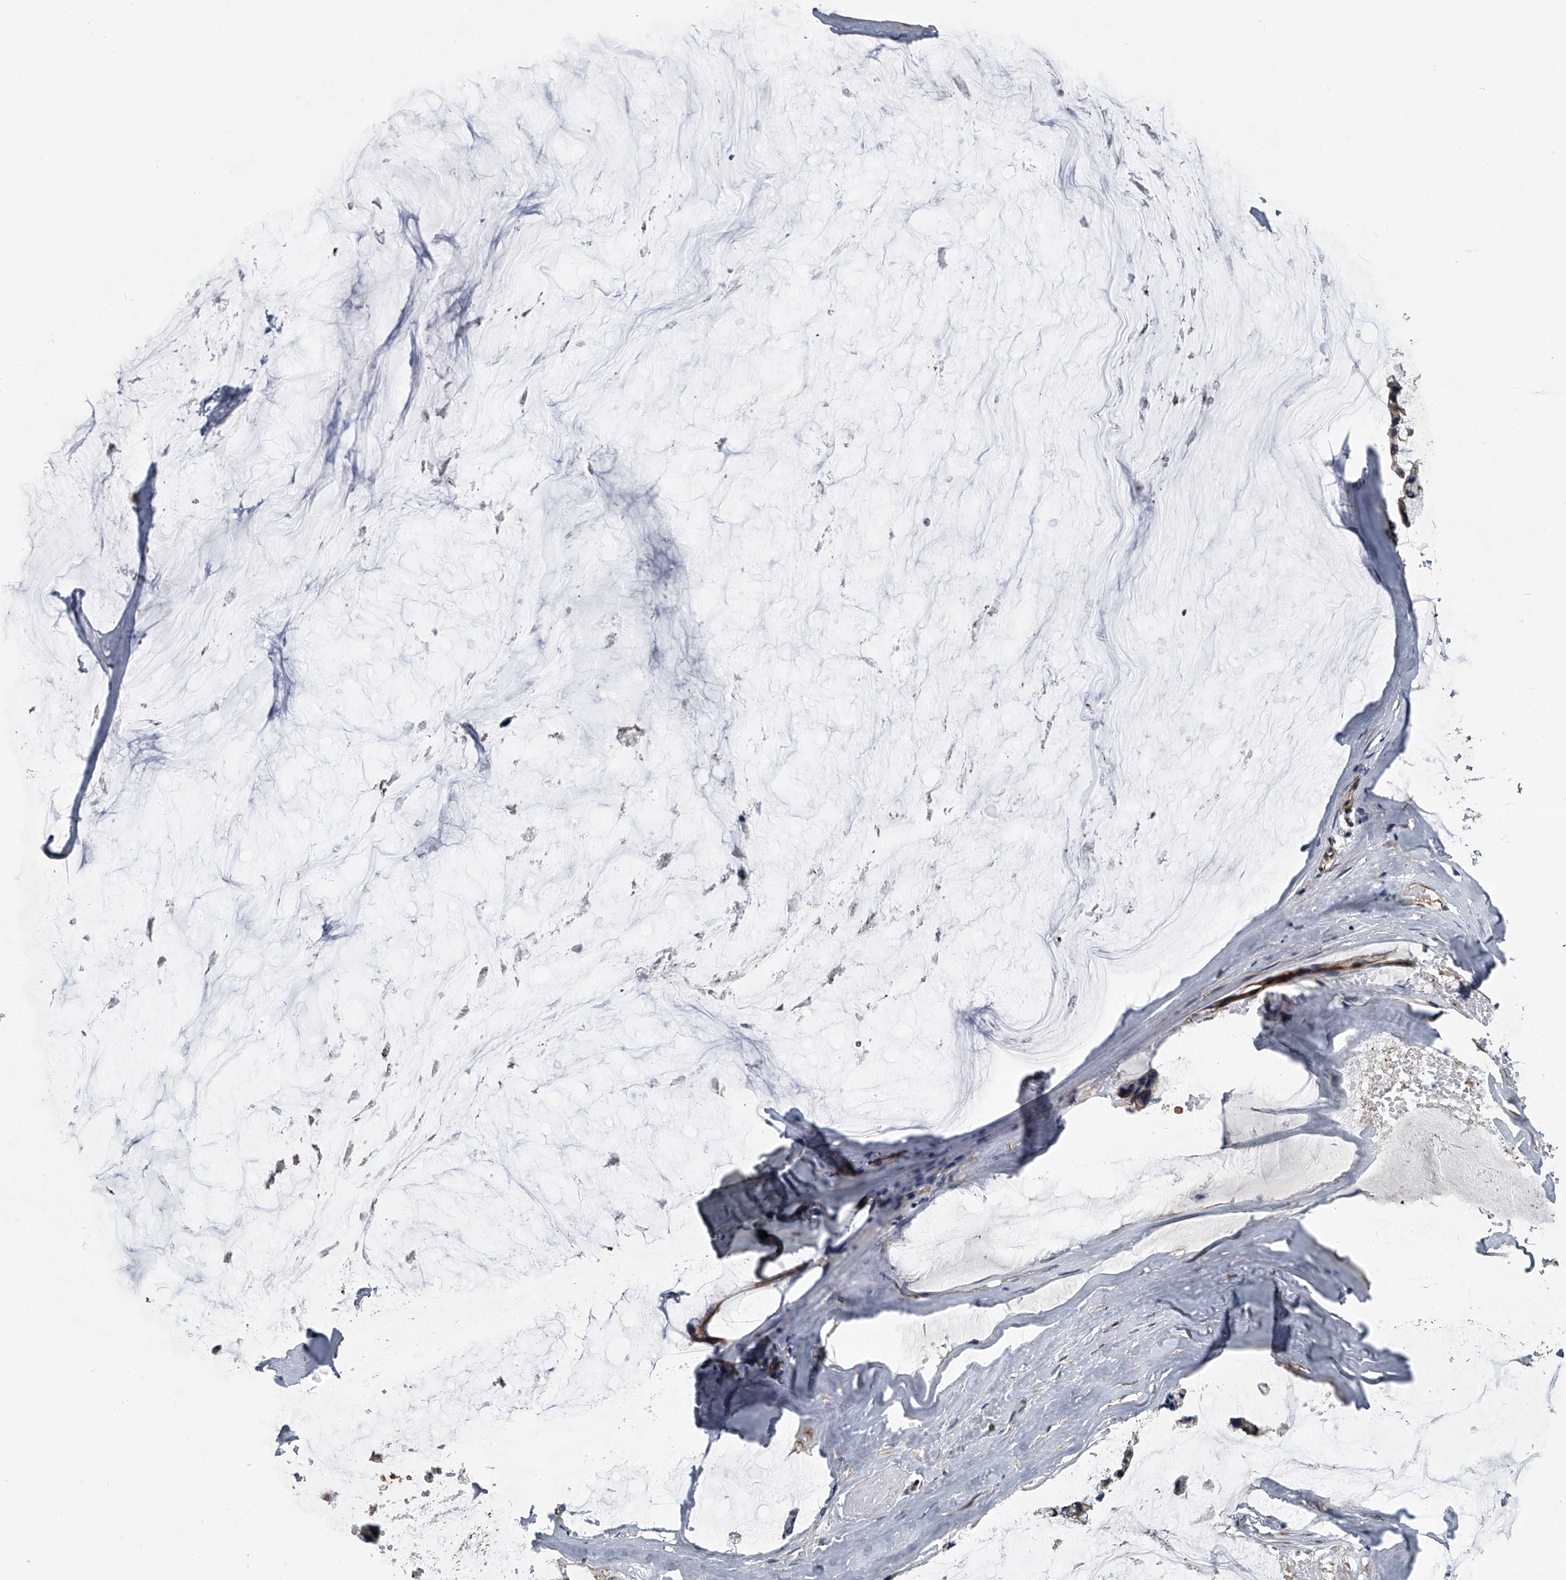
{"staining": {"intensity": "weak", "quantity": "<25%", "location": "cytoplasmic/membranous"}, "tissue": "ovarian cancer", "cell_type": "Tumor cells", "image_type": "cancer", "snomed": [{"axis": "morphology", "description": "Cystadenocarcinoma, mucinous, NOS"}, {"axis": "topography", "description": "Ovary"}], "caption": "A histopathology image of human ovarian cancer is negative for staining in tumor cells. (DAB IHC with hematoxylin counter stain).", "gene": "LDLRAD2", "patient": {"sex": "female", "age": 39}}